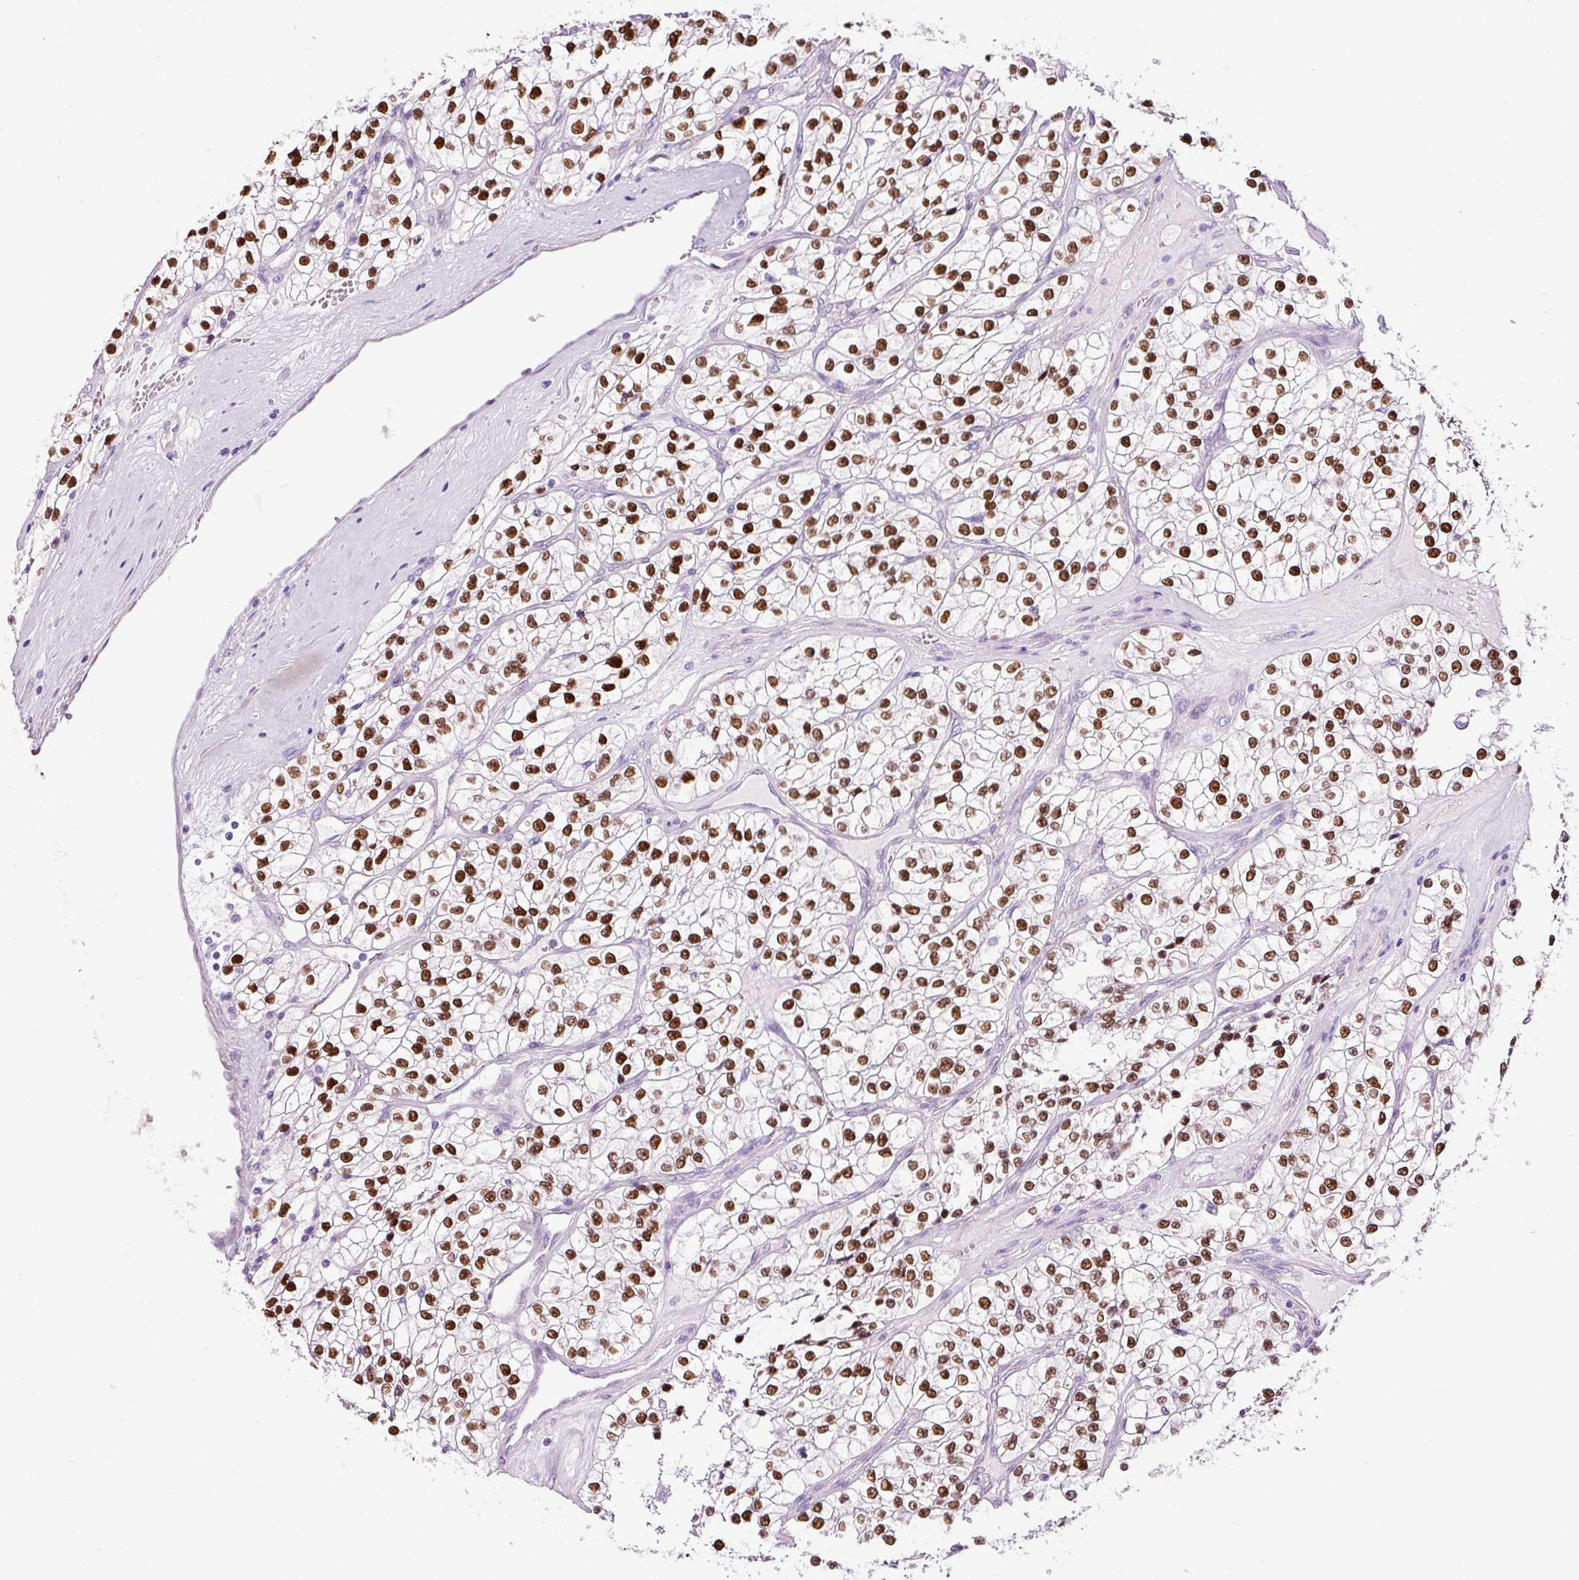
{"staining": {"intensity": "strong", "quantity": ">75%", "location": "nuclear"}, "tissue": "renal cancer", "cell_type": "Tumor cells", "image_type": "cancer", "snomed": [{"axis": "morphology", "description": "Adenocarcinoma, NOS"}, {"axis": "topography", "description": "Kidney"}], "caption": "Brown immunohistochemical staining in human adenocarcinoma (renal) demonstrates strong nuclear staining in approximately >75% of tumor cells. (DAB (3,3'-diaminobenzidine) IHC with brightfield microscopy, high magnification).", "gene": "ADSS1", "patient": {"sex": "female", "age": 57}}